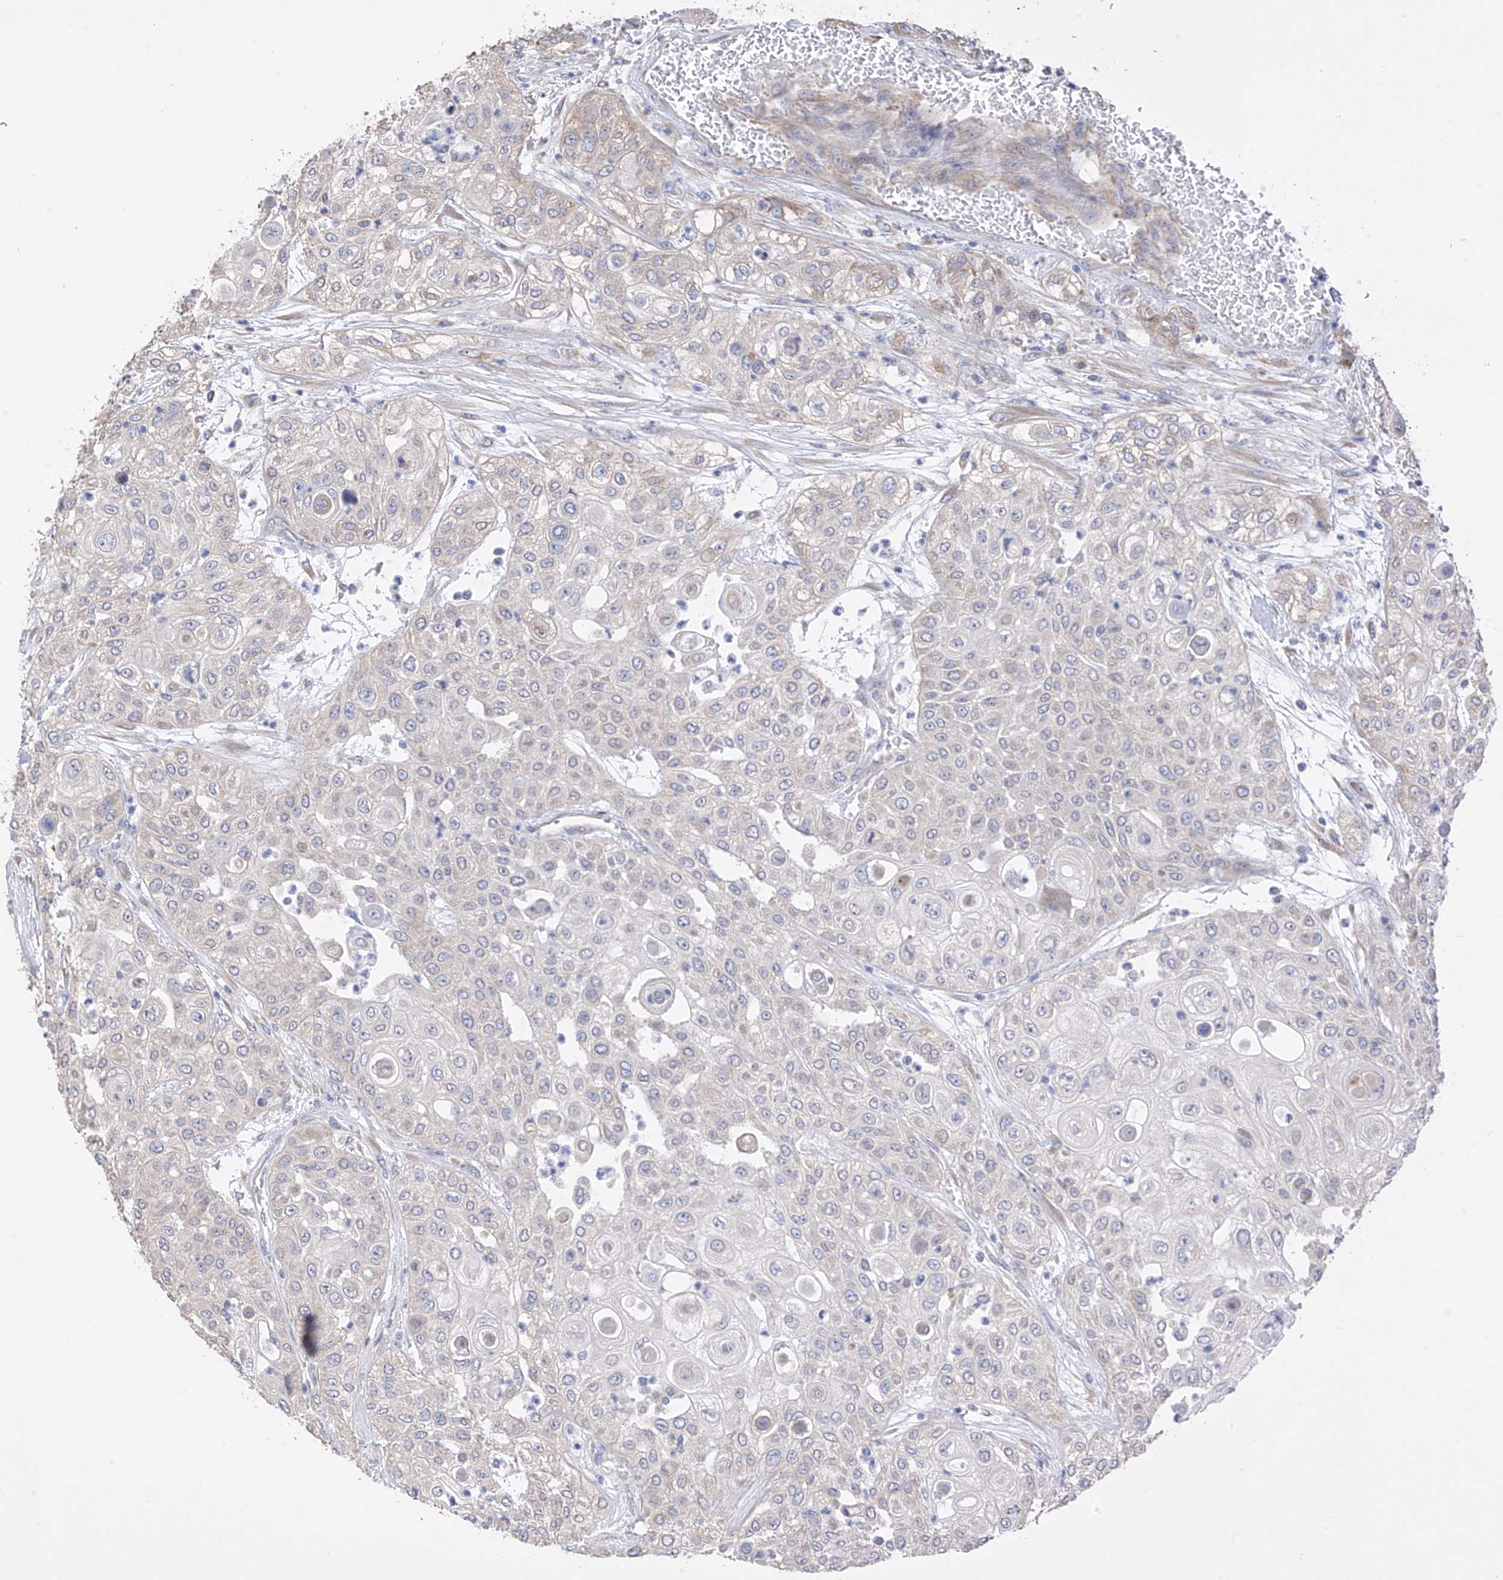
{"staining": {"intensity": "negative", "quantity": "none", "location": "none"}, "tissue": "urothelial cancer", "cell_type": "Tumor cells", "image_type": "cancer", "snomed": [{"axis": "morphology", "description": "Urothelial carcinoma, High grade"}, {"axis": "topography", "description": "Urinary bladder"}], "caption": "Immunohistochemistry (IHC) image of urothelial cancer stained for a protein (brown), which exhibits no staining in tumor cells.", "gene": "REC8", "patient": {"sex": "female", "age": 79}}